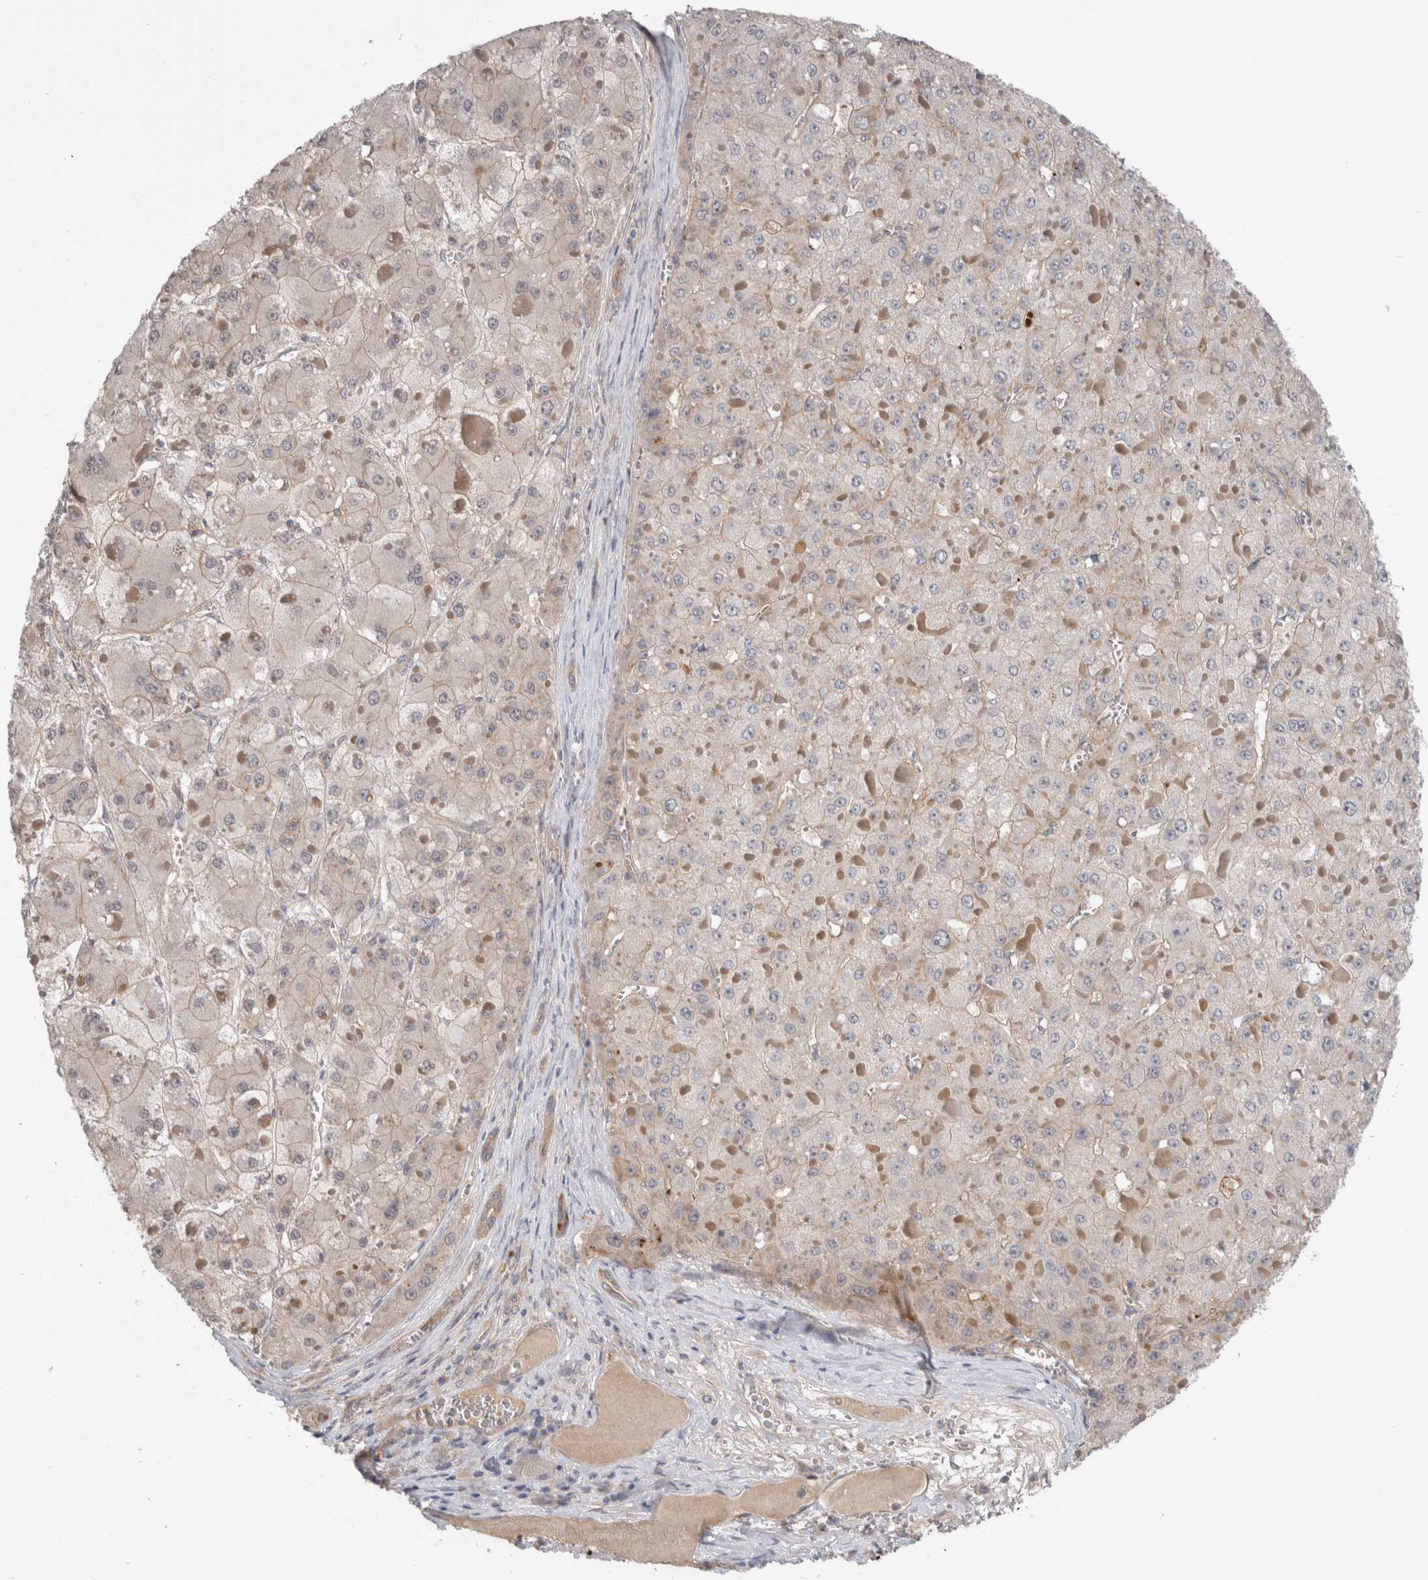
{"staining": {"intensity": "negative", "quantity": "none", "location": "none"}, "tissue": "liver cancer", "cell_type": "Tumor cells", "image_type": "cancer", "snomed": [{"axis": "morphology", "description": "Carcinoma, Hepatocellular, NOS"}, {"axis": "topography", "description": "Liver"}], "caption": "Immunohistochemistry image of neoplastic tissue: human liver cancer stained with DAB (3,3'-diaminobenzidine) displays no significant protein positivity in tumor cells. The staining was performed using DAB to visualize the protein expression in brown, while the nuclei were stained in blue with hematoxylin (Magnification: 20x).", "gene": "RASAL2", "patient": {"sex": "female", "age": 73}}